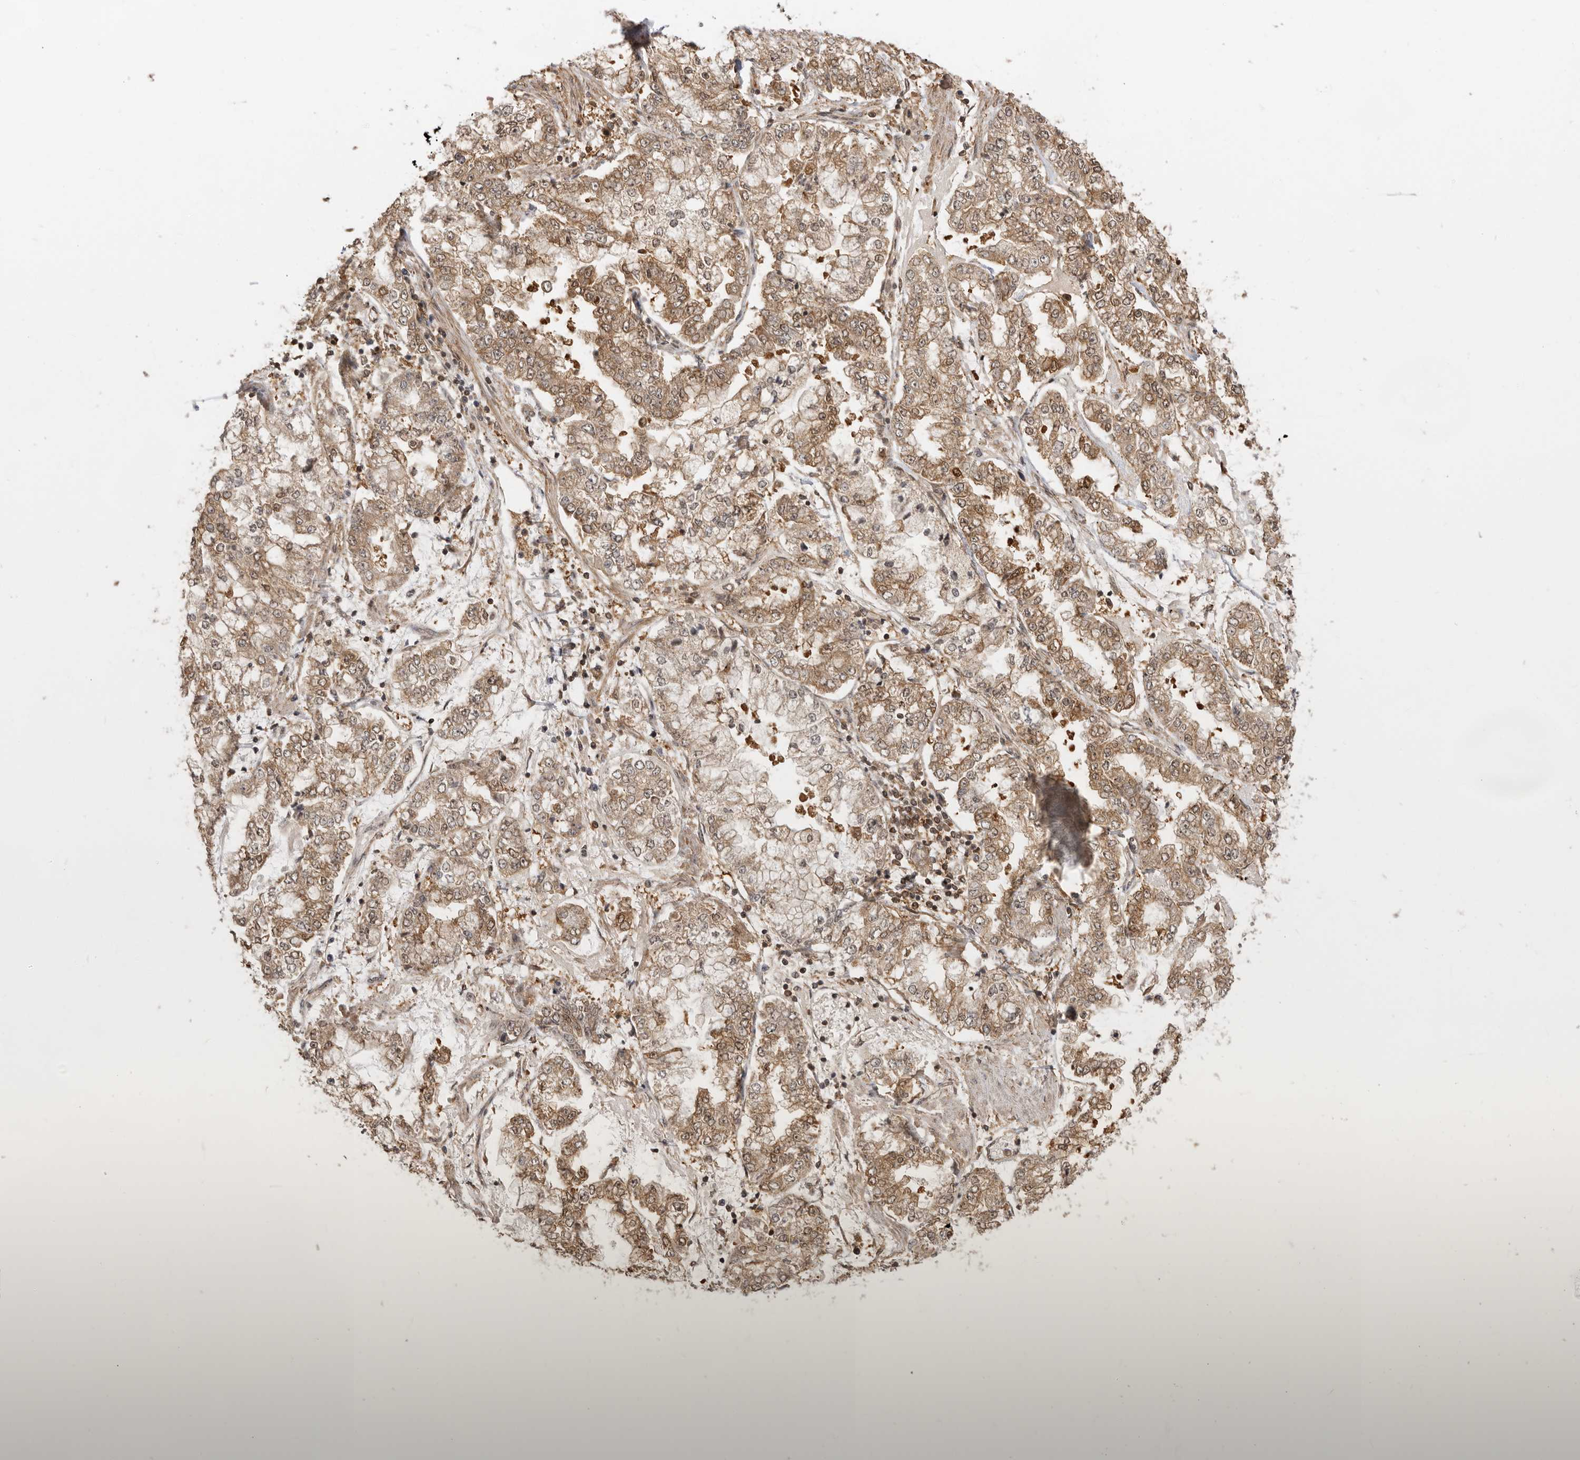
{"staining": {"intensity": "moderate", "quantity": ">75%", "location": "cytoplasmic/membranous"}, "tissue": "stomach cancer", "cell_type": "Tumor cells", "image_type": "cancer", "snomed": [{"axis": "morphology", "description": "Adenocarcinoma, NOS"}, {"axis": "topography", "description": "Stomach"}], "caption": "Adenocarcinoma (stomach) was stained to show a protein in brown. There is medium levels of moderate cytoplasmic/membranous expression in about >75% of tumor cells.", "gene": "ADPRS", "patient": {"sex": "male", "age": 76}}